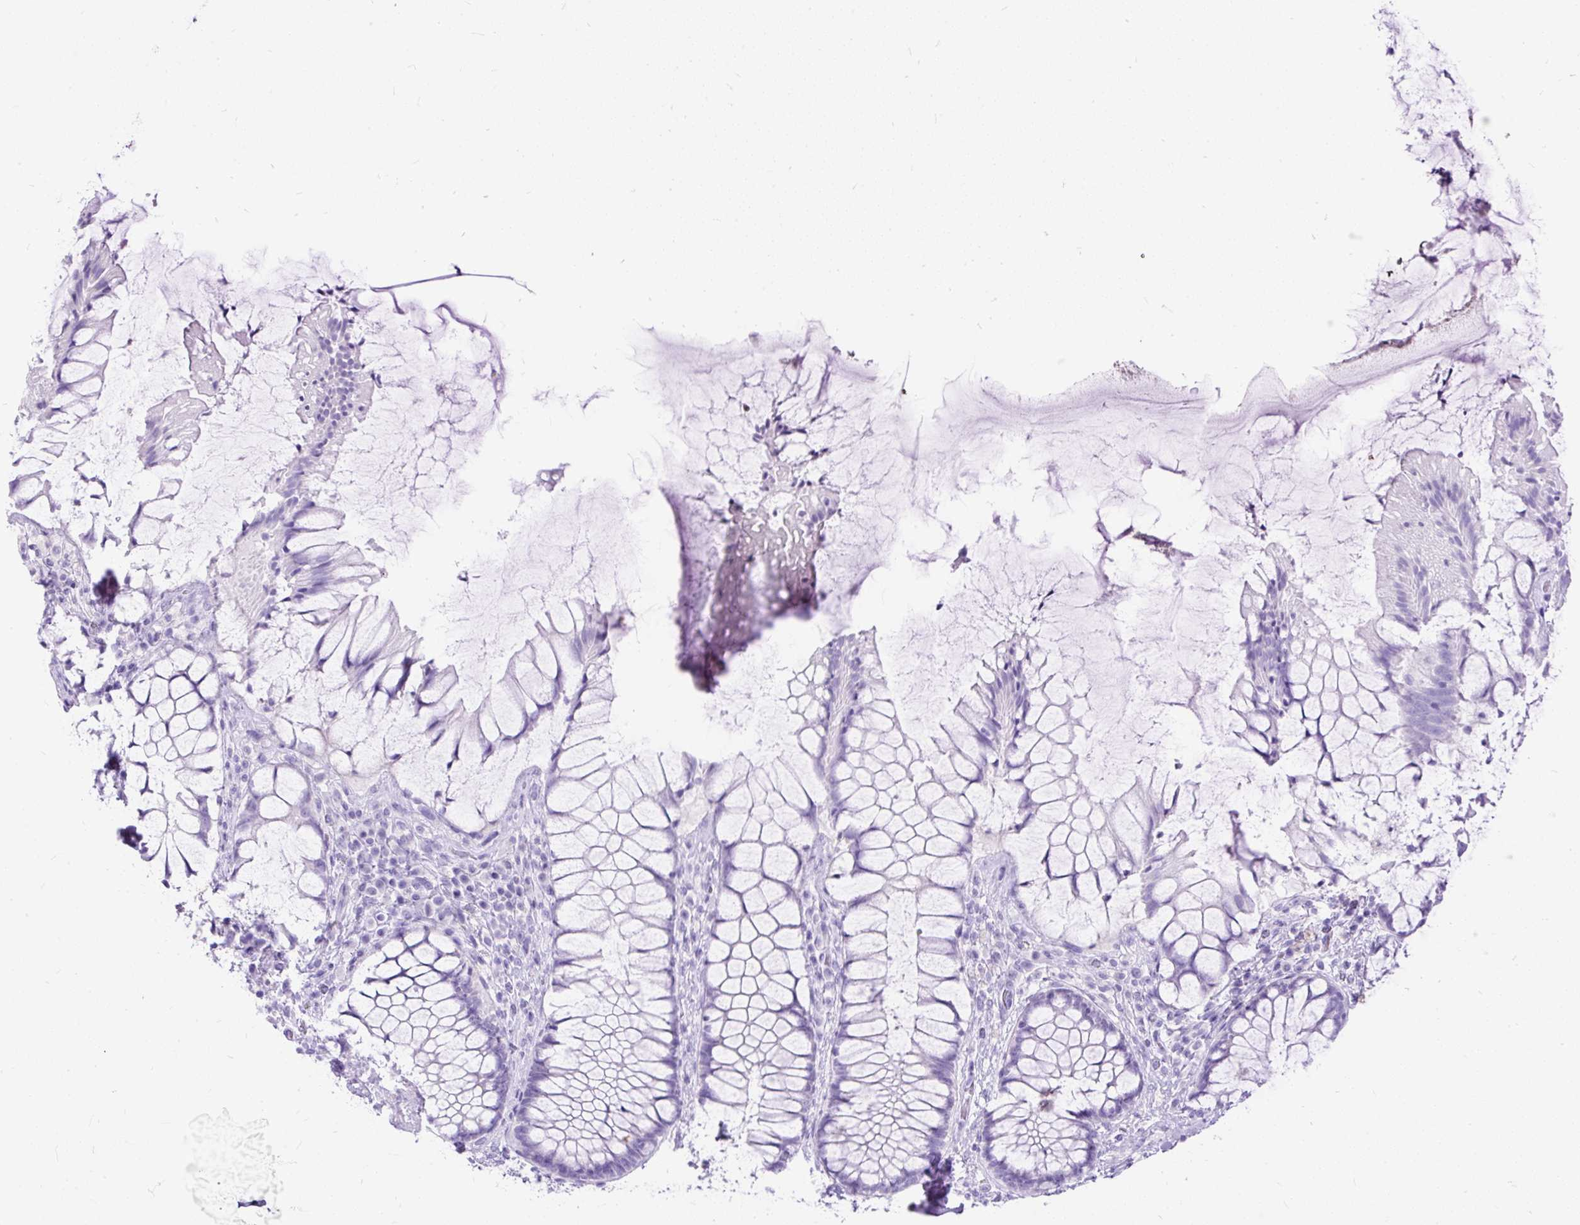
{"staining": {"intensity": "negative", "quantity": "none", "location": "none"}, "tissue": "rectum", "cell_type": "Glandular cells", "image_type": "normal", "snomed": [{"axis": "morphology", "description": "Normal tissue, NOS"}, {"axis": "topography", "description": "Rectum"}], "caption": "An image of rectum stained for a protein demonstrates no brown staining in glandular cells. The staining was performed using DAB to visualize the protein expression in brown, while the nuclei were stained in blue with hematoxylin (Magnification: 20x).", "gene": "HEY1", "patient": {"sex": "female", "age": 58}}